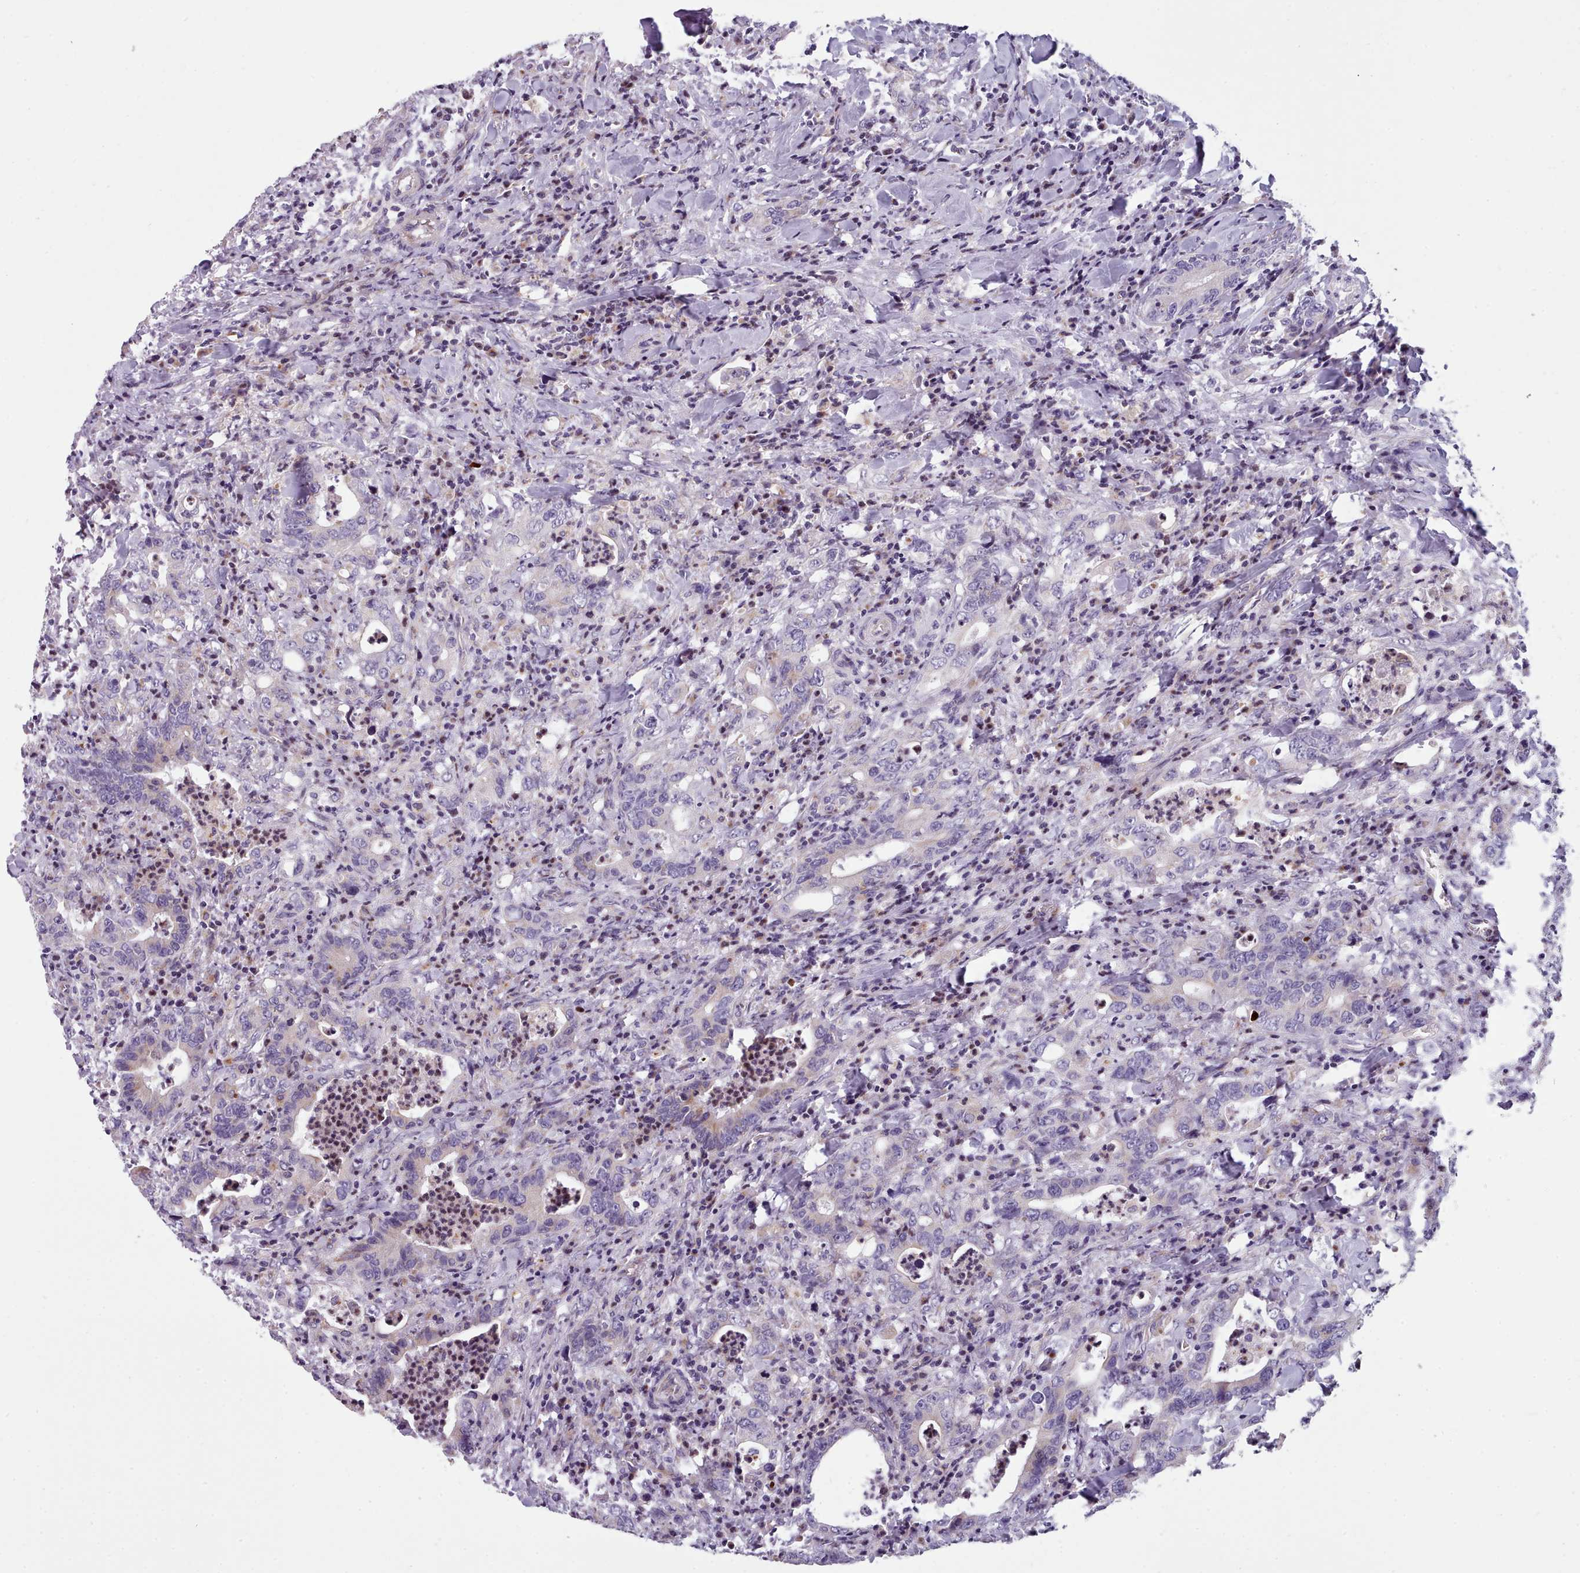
{"staining": {"intensity": "weak", "quantity": "<25%", "location": "cytoplasmic/membranous"}, "tissue": "colorectal cancer", "cell_type": "Tumor cells", "image_type": "cancer", "snomed": [{"axis": "morphology", "description": "Adenocarcinoma, NOS"}, {"axis": "topography", "description": "Colon"}], "caption": "Micrograph shows no significant protein positivity in tumor cells of colorectal cancer. (DAB IHC visualized using brightfield microscopy, high magnification).", "gene": "SLC52A3", "patient": {"sex": "female", "age": 75}}